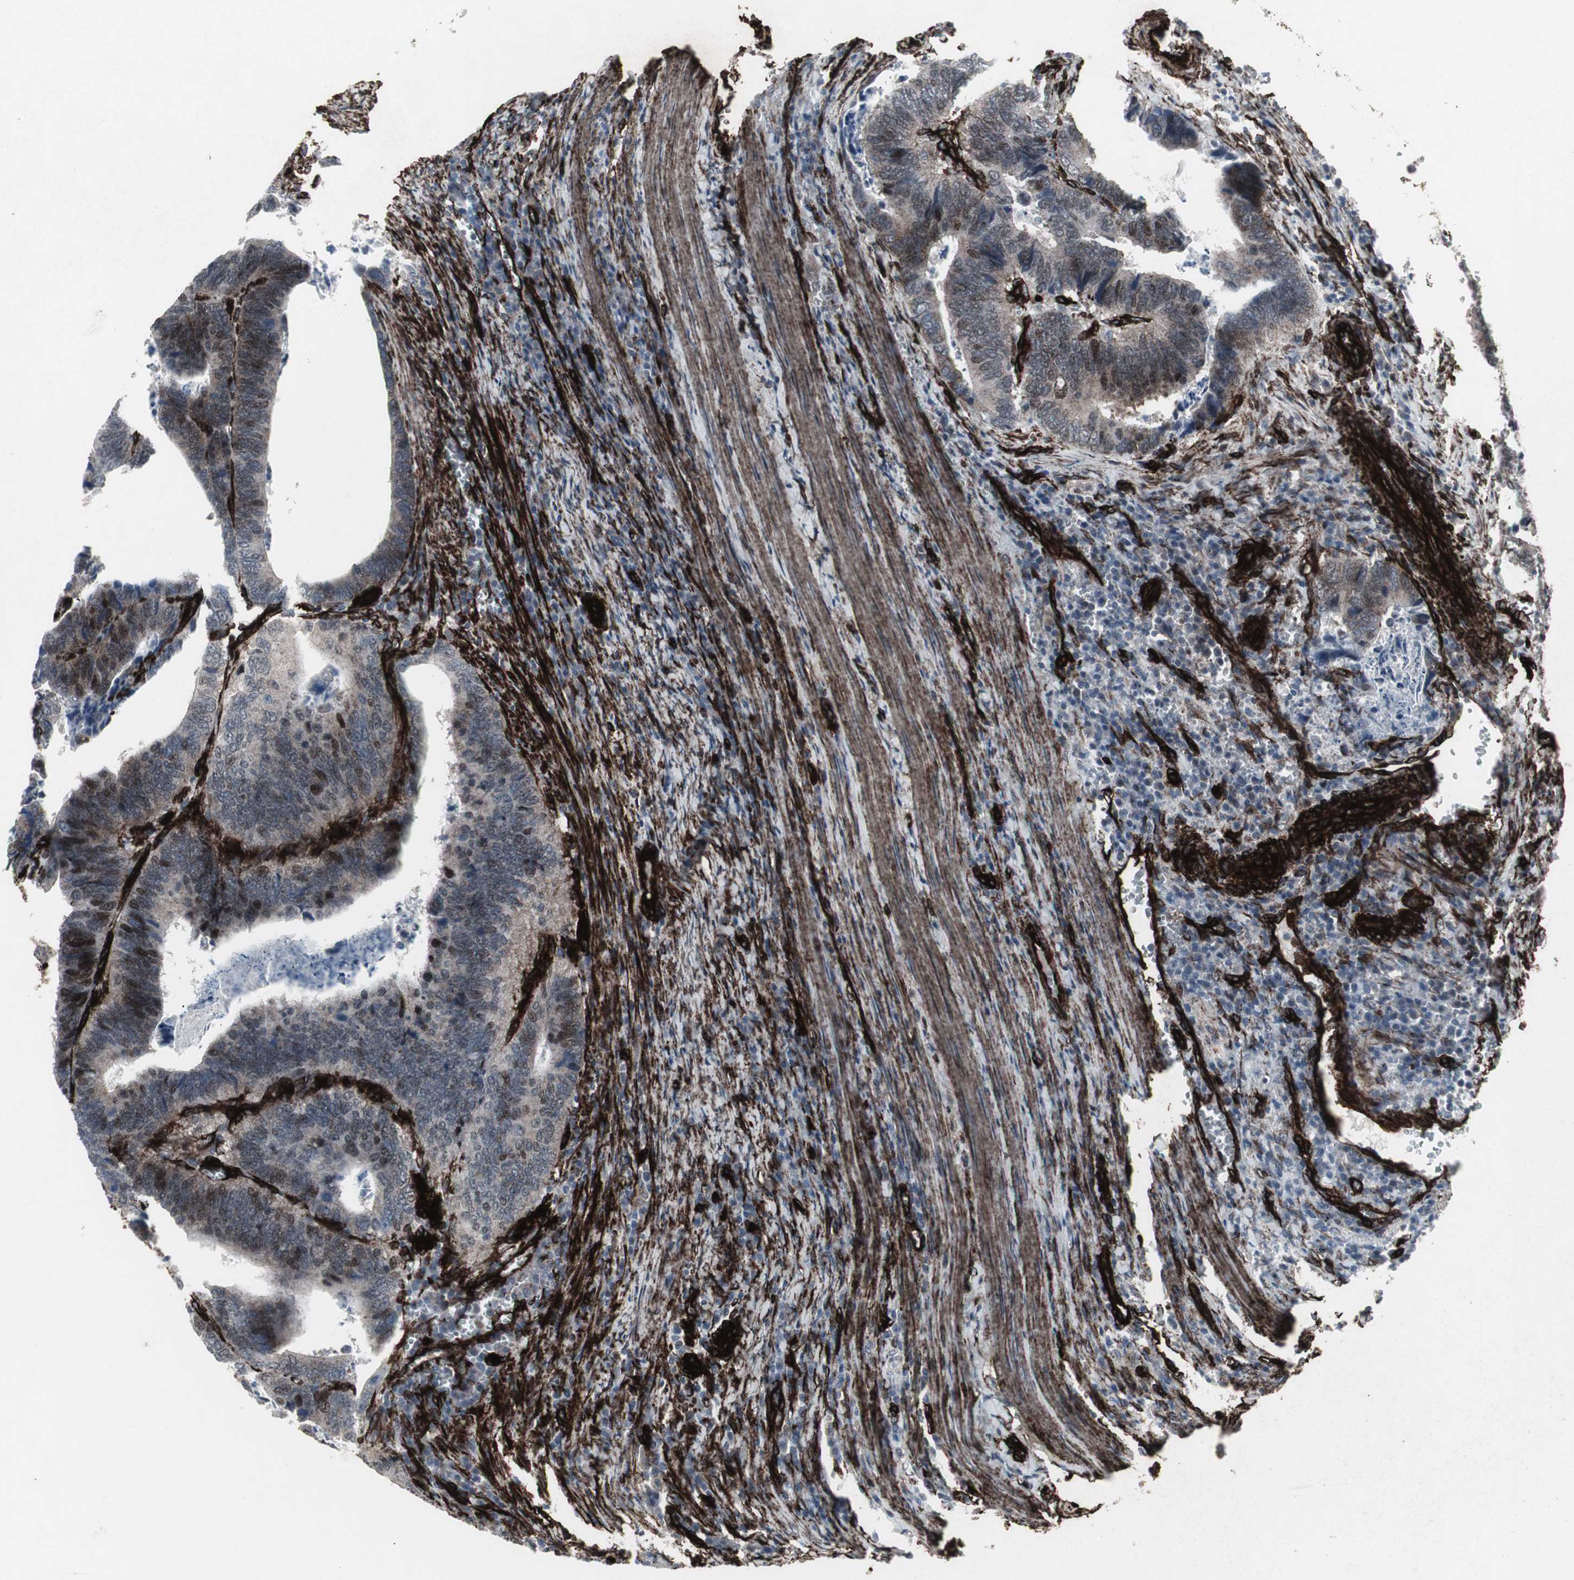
{"staining": {"intensity": "weak", "quantity": "25%-75%", "location": "cytoplasmic/membranous,nuclear"}, "tissue": "colorectal cancer", "cell_type": "Tumor cells", "image_type": "cancer", "snomed": [{"axis": "morphology", "description": "Adenocarcinoma, NOS"}, {"axis": "topography", "description": "Colon"}], "caption": "Human colorectal cancer stained with a brown dye exhibits weak cytoplasmic/membranous and nuclear positive staining in approximately 25%-75% of tumor cells.", "gene": "PDGFA", "patient": {"sex": "male", "age": 72}}